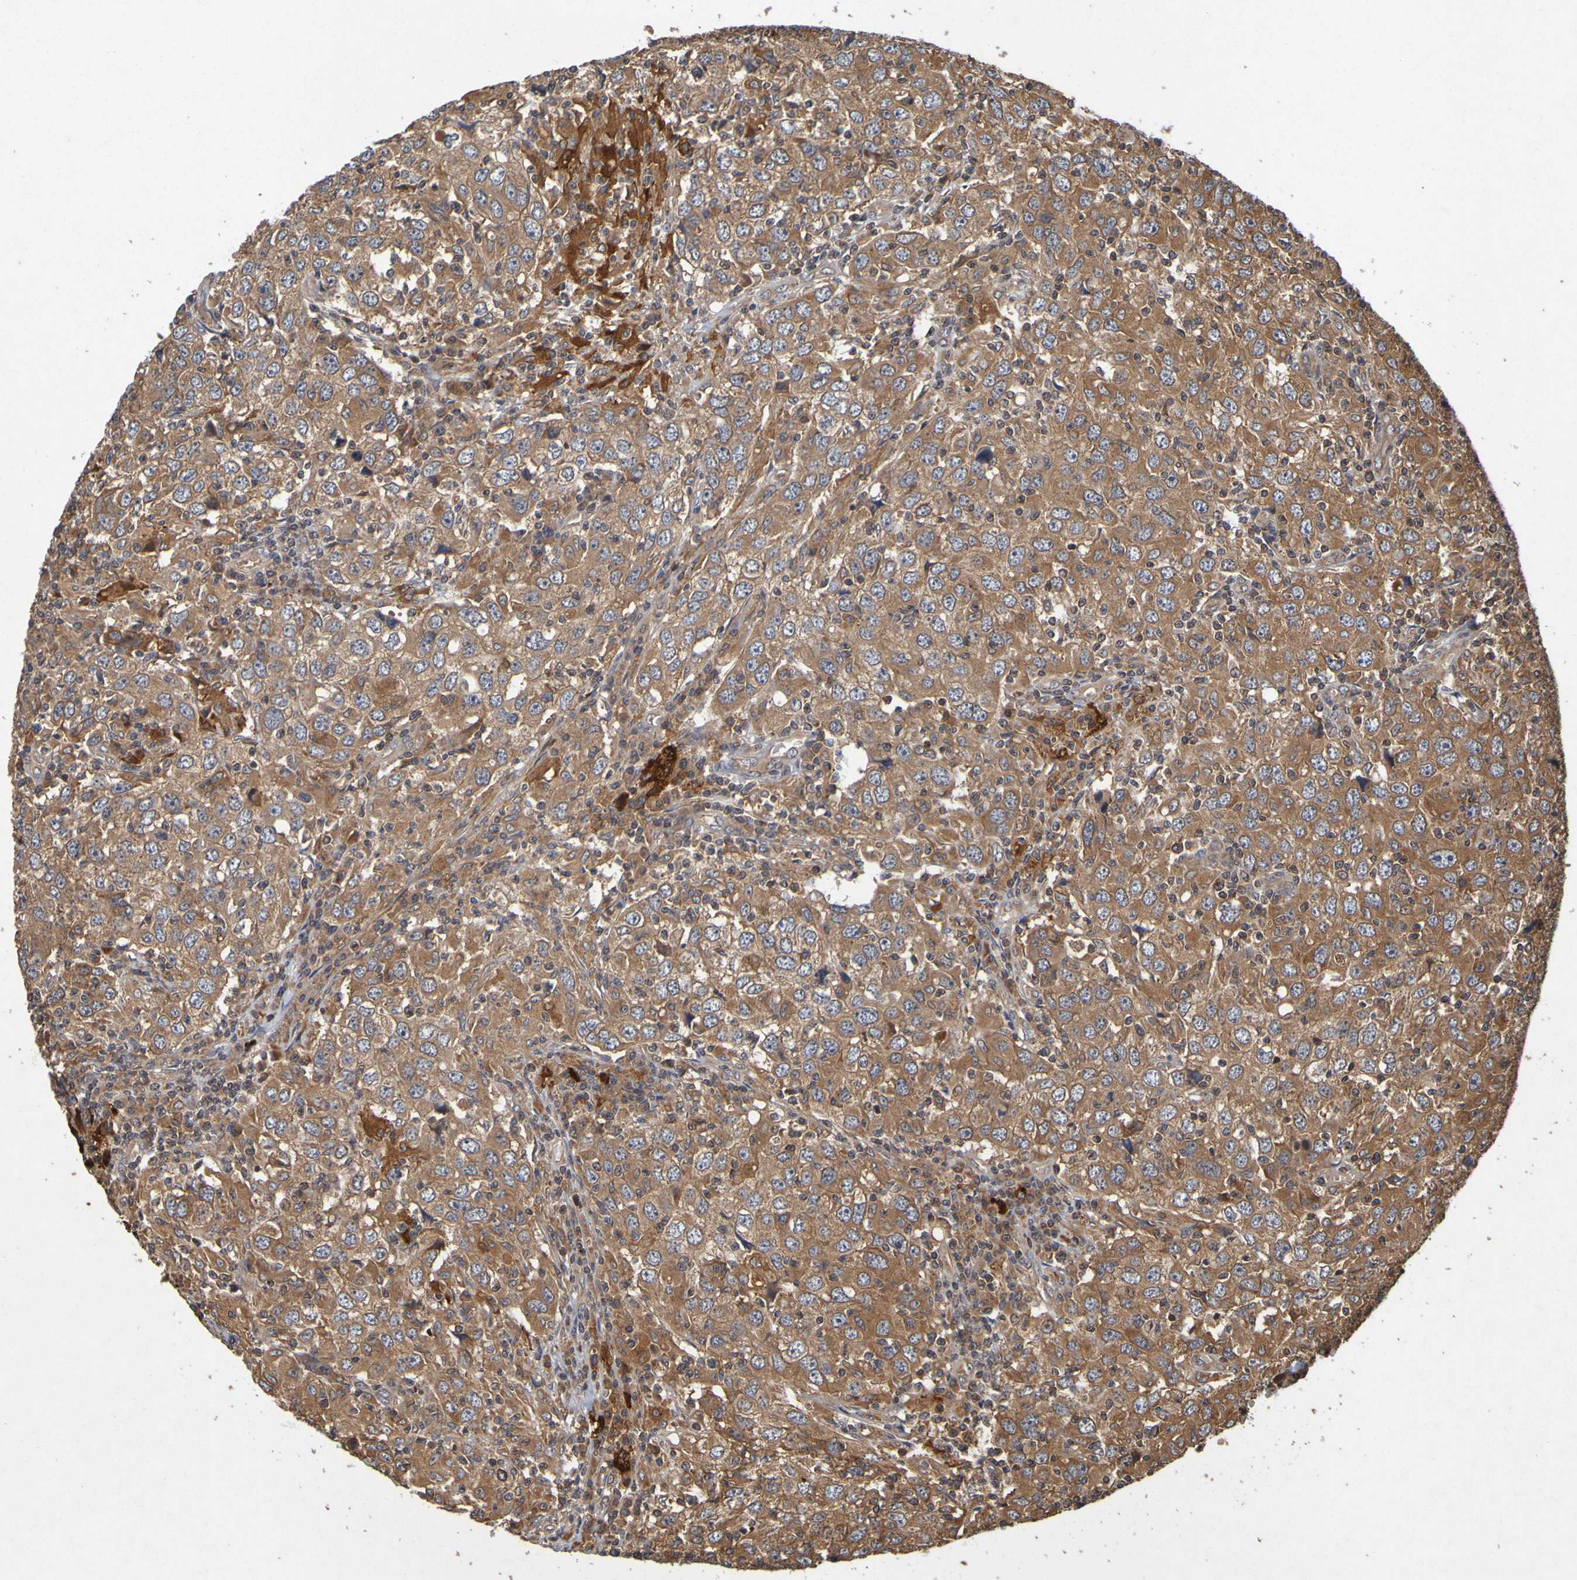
{"staining": {"intensity": "strong", "quantity": ">75%", "location": "cytoplasmic/membranous"}, "tissue": "head and neck cancer", "cell_type": "Tumor cells", "image_type": "cancer", "snomed": [{"axis": "morphology", "description": "Adenocarcinoma, NOS"}, {"axis": "topography", "description": "Salivary gland"}, {"axis": "topography", "description": "Head-Neck"}], "caption": "Adenocarcinoma (head and neck) stained with immunohistochemistry demonstrates strong cytoplasmic/membranous positivity in about >75% of tumor cells.", "gene": "OCRL", "patient": {"sex": "female", "age": 65}}